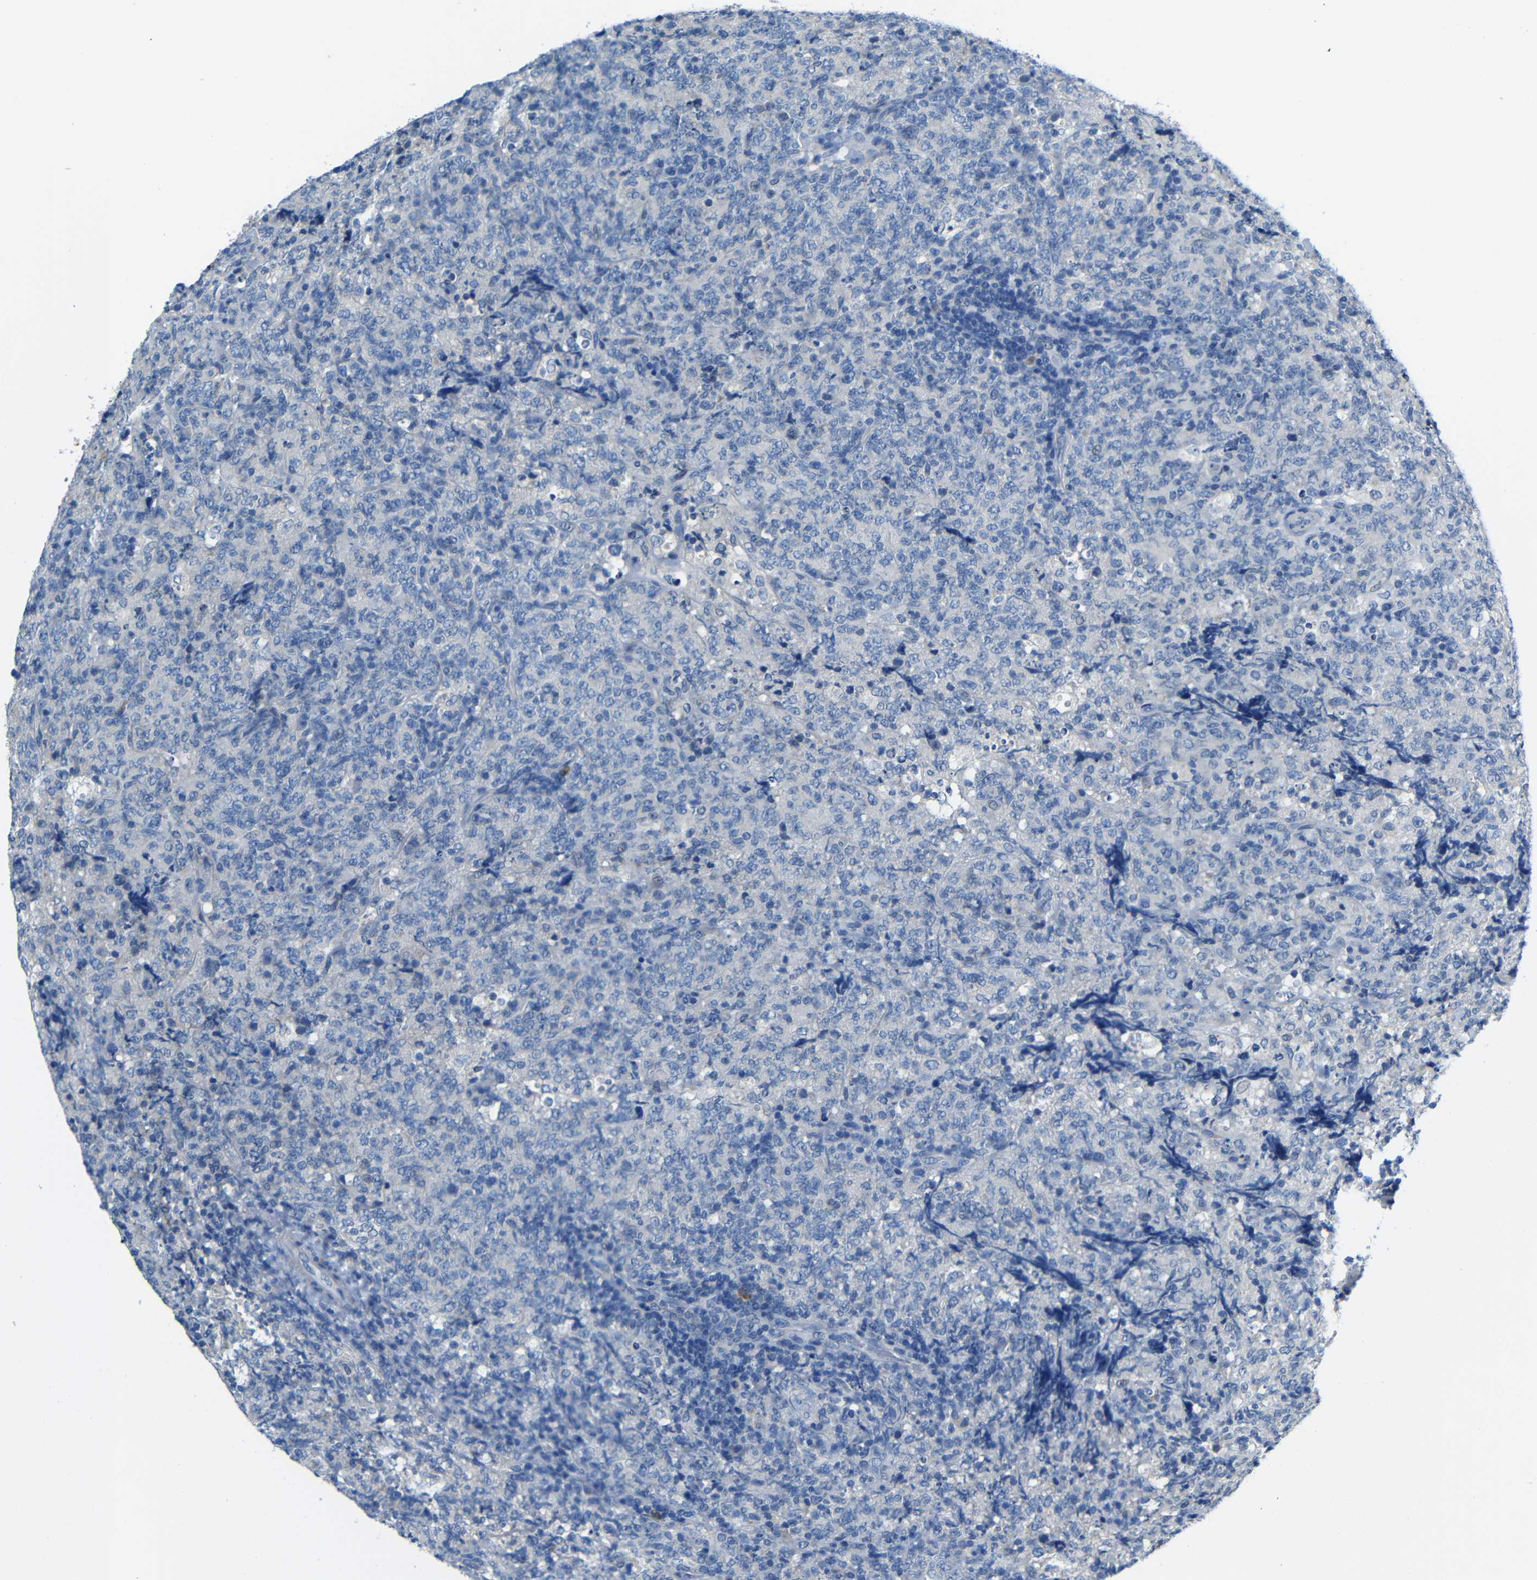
{"staining": {"intensity": "negative", "quantity": "none", "location": "none"}, "tissue": "lymphoma", "cell_type": "Tumor cells", "image_type": "cancer", "snomed": [{"axis": "morphology", "description": "Malignant lymphoma, non-Hodgkin's type, High grade"}, {"axis": "topography", "description": "Tonsil"}], "caption": "Tumor cells are negative for protein expression in human malignant lymphoma, non-Hodgkin's type (high-grade). The staining is performed using DAB brown chromogen with nuclei counter-stained in using hematoxylin.", "gene": "NEGR1", "patient": {"sex": "female", "age": 36}}